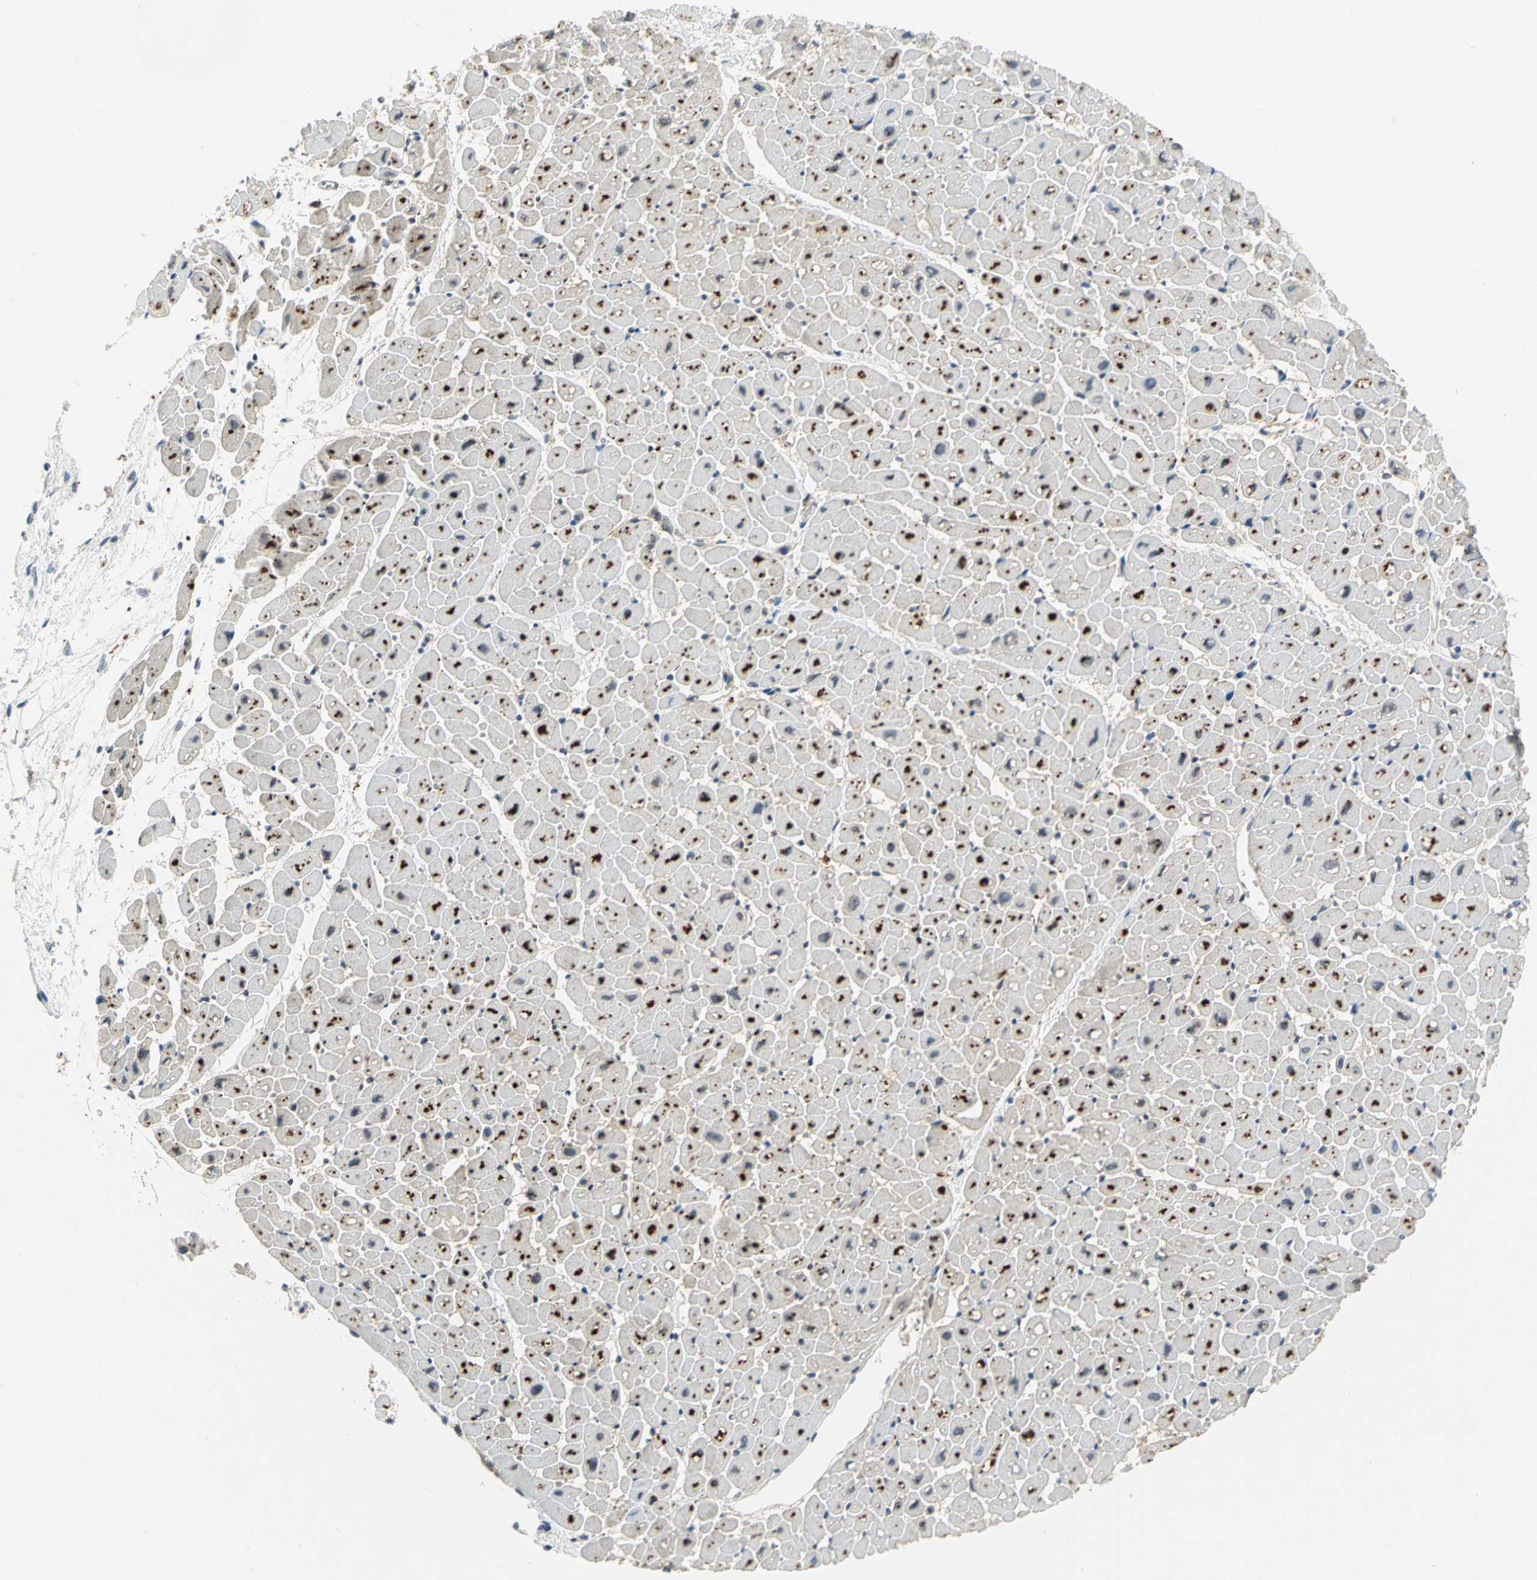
{"staining": {"intensity": "negative", "quantity": "none", "location": "none"}, "tissue": "heart muscle", "cell_type": "Cardiomyocytes", "image_type": "normal", "snomed": [{"axis": "morphology", "description": "Normal tissue, NOS"}, {"axis": "topography", "description": "Heart"}], "caption": "High power microscopy histopathology image of an immunohistochemistry photomicrograph of normal heart muscle, revealing no significant positivity in cardiomyocytes. (DAB (3,3'-diaminobenzidine) immunohistochemistry with hematoxylin counter stain).", "gene": "PIN1", "patient": {"sex": "male", "age": 45}}